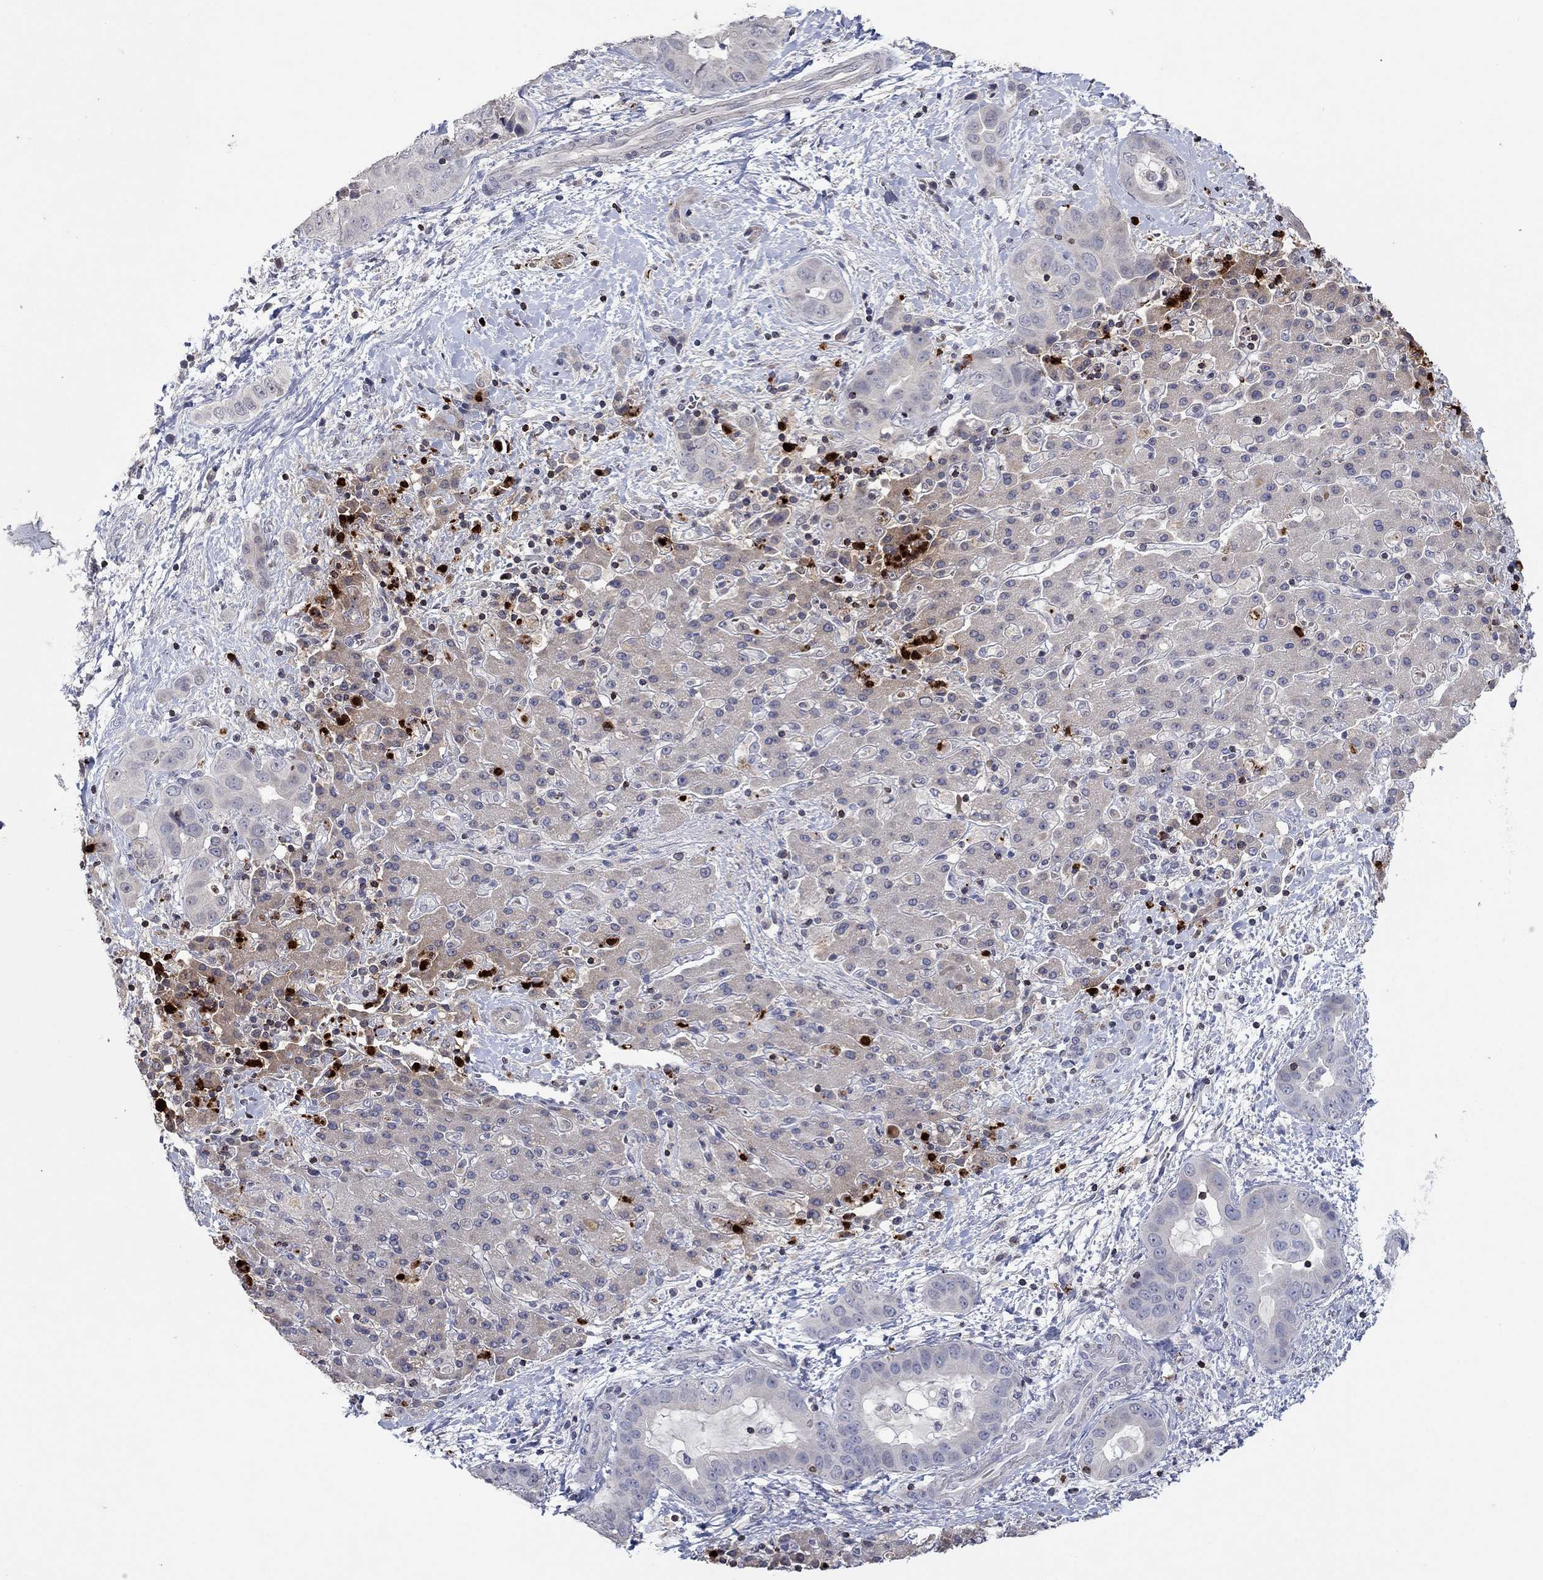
{"staining": {"intensity": "negative", "quantity": "none", "location": "none"}, "tissue": "liver cancer", "cell_type": "Tumor cells", "image_type": "cancer", "snomed": [{"axis": "morphology", "description": "Cholangiocarcinoma"}, {"axis": "topography", "description": "Liver"}], "caption": "IHC image of liver cancer (cholangiocarcinoma) stained for a protein (brown), which displays no staining in tumor cells.", "gene": "CCL5", "patient": {"sex": "female", "age": 52}}